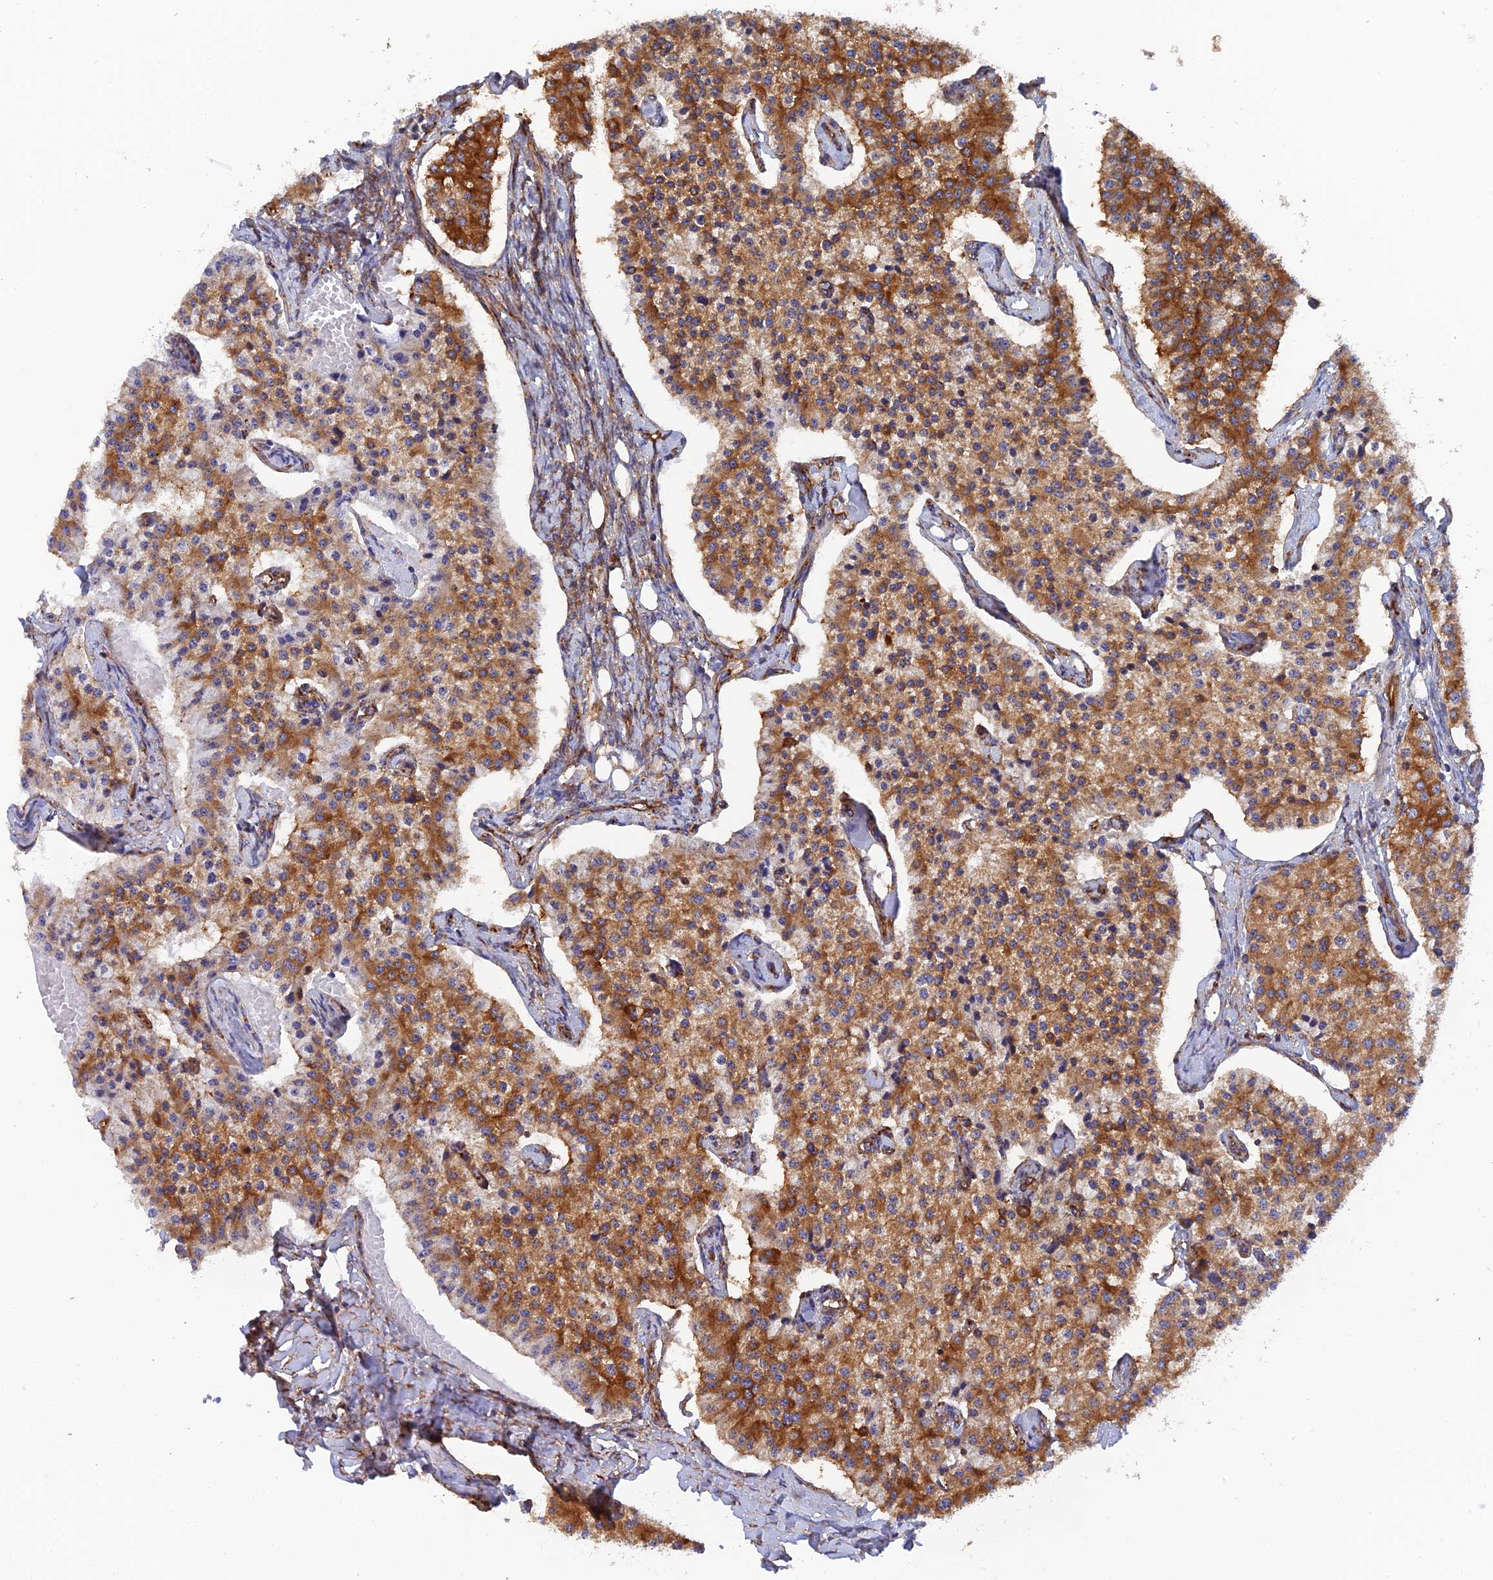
{"staining": {"intensity": "strong", "quantity": ">75%", "location": "cytoplasmic/membranous"}, "tissue": "carcinoid", "cell_type": "Tumor cells", "image_type": "cancer", "snomed": [{"axis": "morphology", "description": "Carcinoid, malignant, NOS"}, {"axis": "topography", "description": "Colon"}], "caption": "A histopathology image of carcinoid stained for a protein shows strong cytoplasmic/membranous brown staining in tumor cells. Immunohistochemistry (ihc) stains the protein in brown and the nuclei are stained blue.", "gene": "DCTN2", "patient": {"sex": "female", "age": 52}}